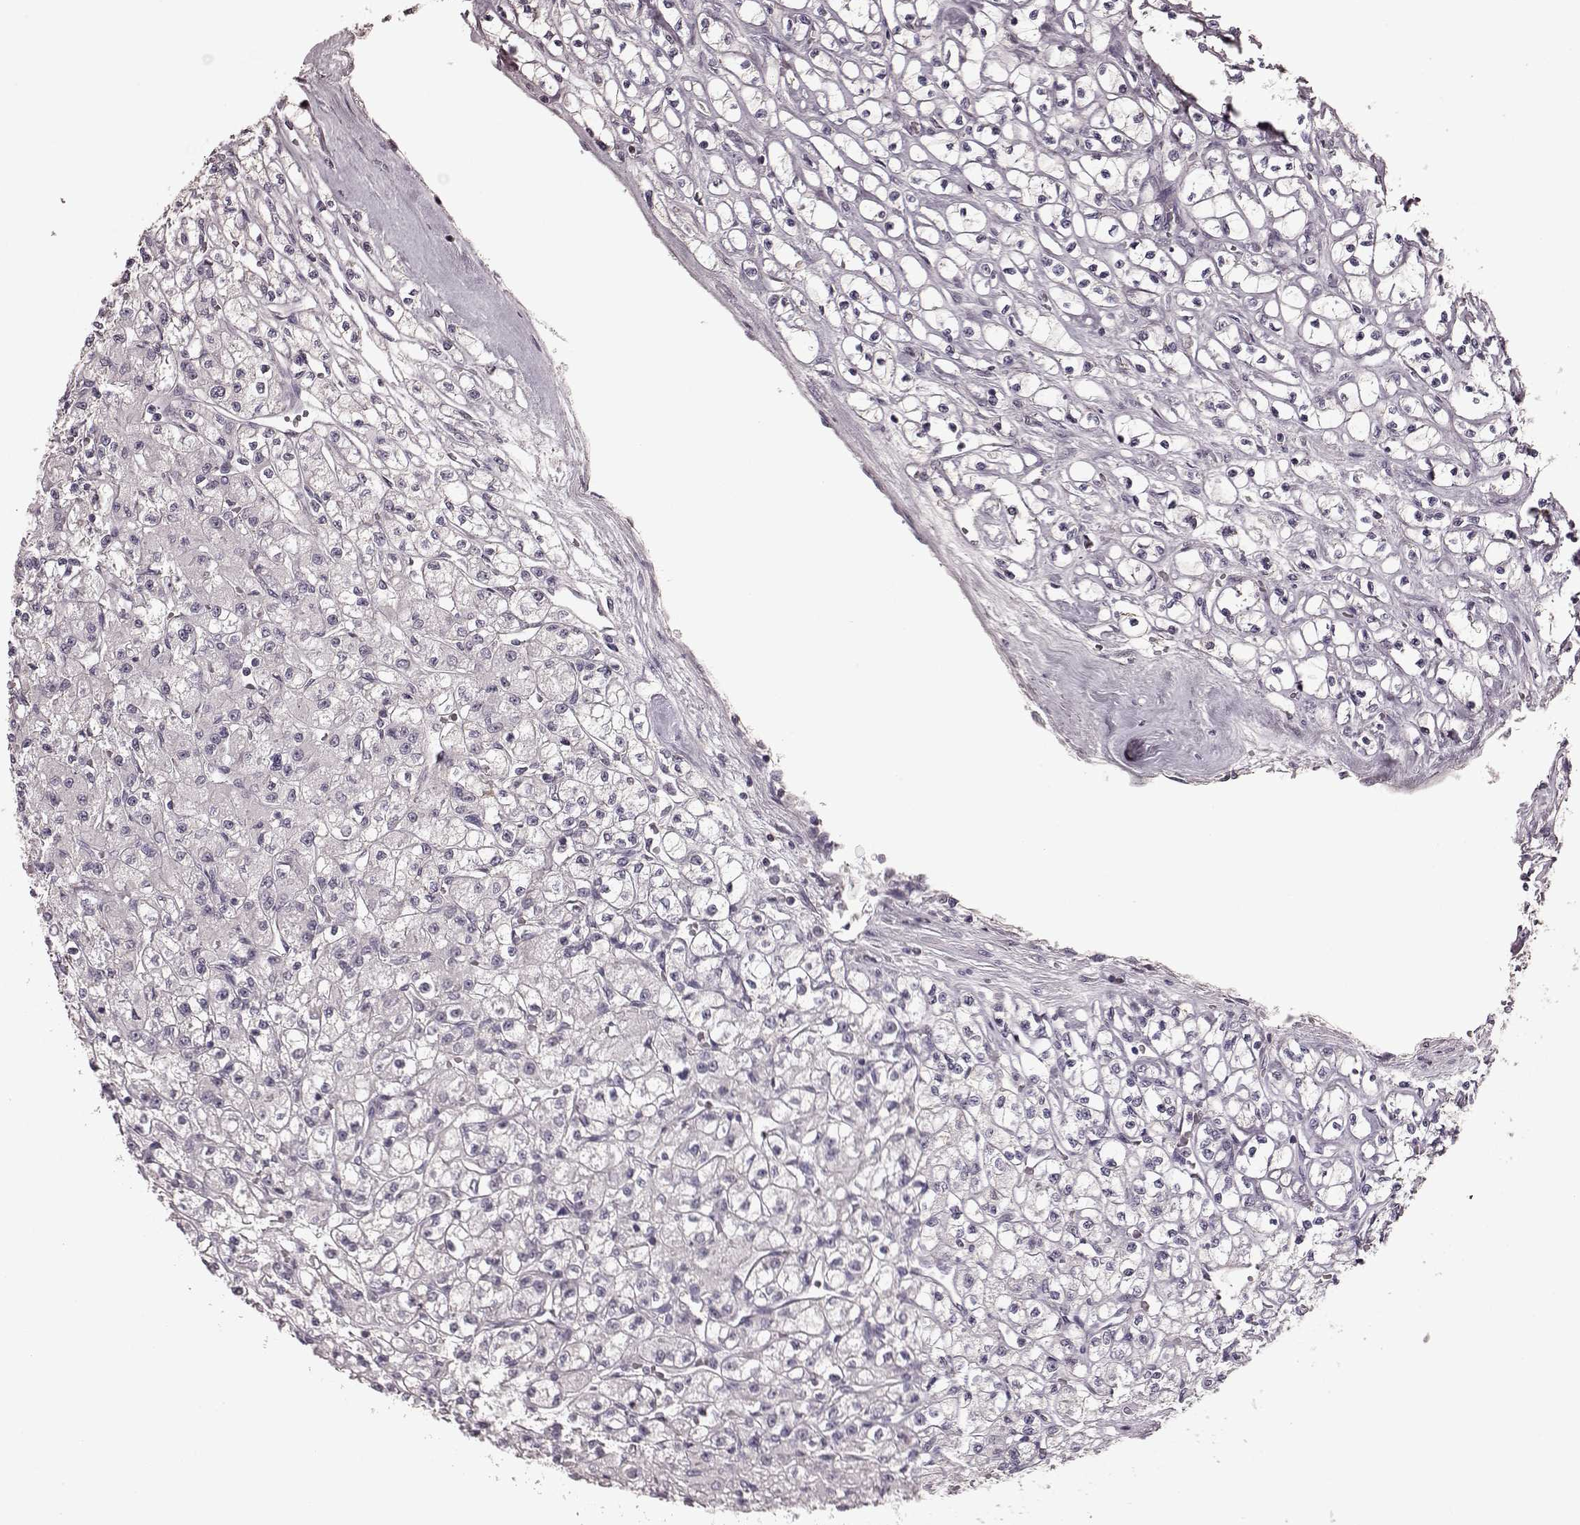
{"staining": {"intensity": "negative", "quantity": "none", "location": "none"}, "tissue": "renal cancer", "cell_type": "Tumor cells", "image_type": "cancer", "snomed": [{"axis": "morphology", "description": "Adenocarcinoma, NOS"}, {"axis": "topography", "description": "Kidney"}], "caption": "There is no significant expression in tumor cells of renal adenocarcinoma. The staining was performed using DAB to visualize the protein expression in brown, while the nuclei were stained in blue with hematoxylin (Magnification: 20x).", "gene": "CD28", "patient": {"sex": "female", "age": 70}}